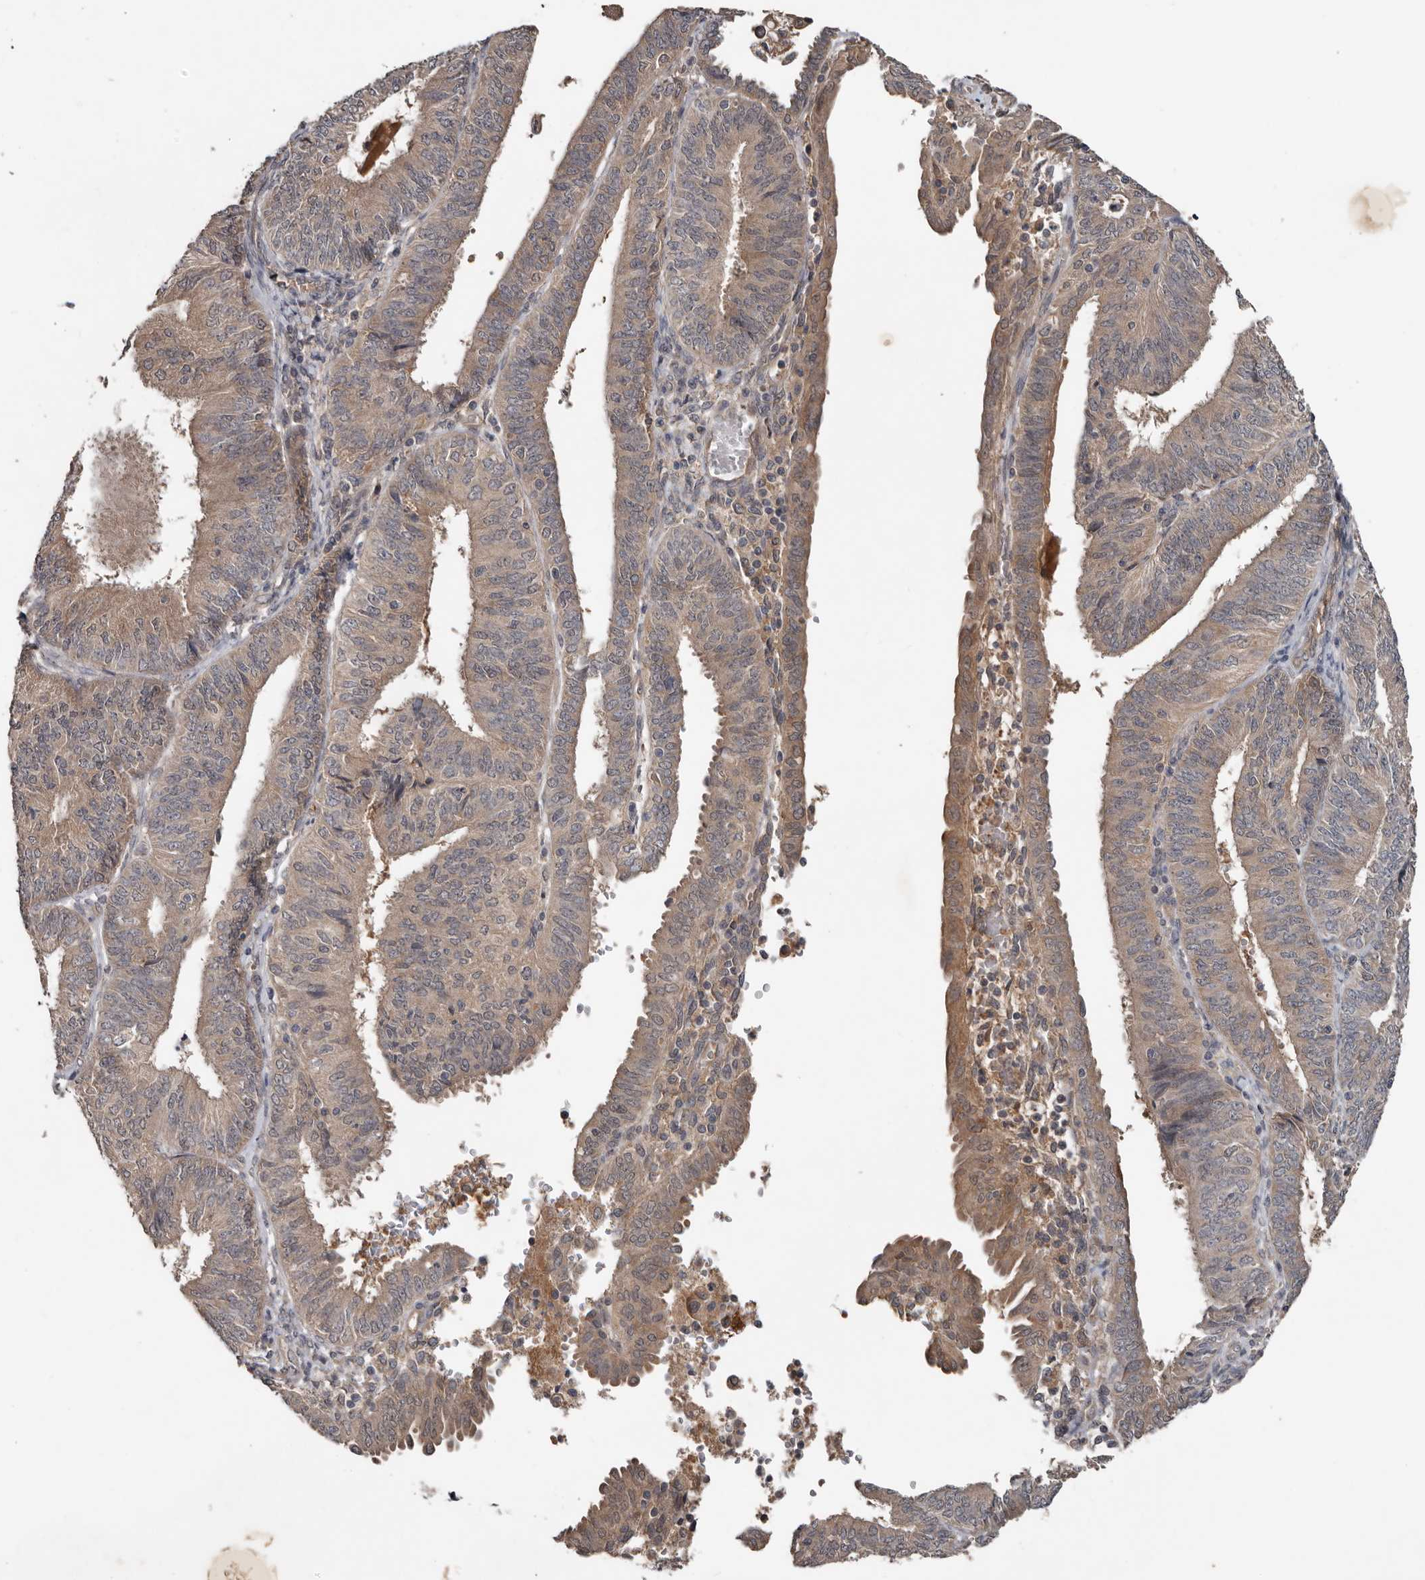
{"staining": {"intensity": "weak", "quantity": "<25%", "location": "cytoplasmic/membranous"}, "tissue": "endometrial cancer", "cell_type": "Tumor cells", "image_type": "cancer", "snomed": [{"axis": "morphology", "description": "Adenocarcinoma, NOS"}, {"axis": "topography", "description": "Endometrium"}], "caption": "This is an IHC image of endometrial adenocarcinoma. There is no expression in tumor cells.", "gene": "DNAJB4", "patient": {"sex": "female", "age": 58}}